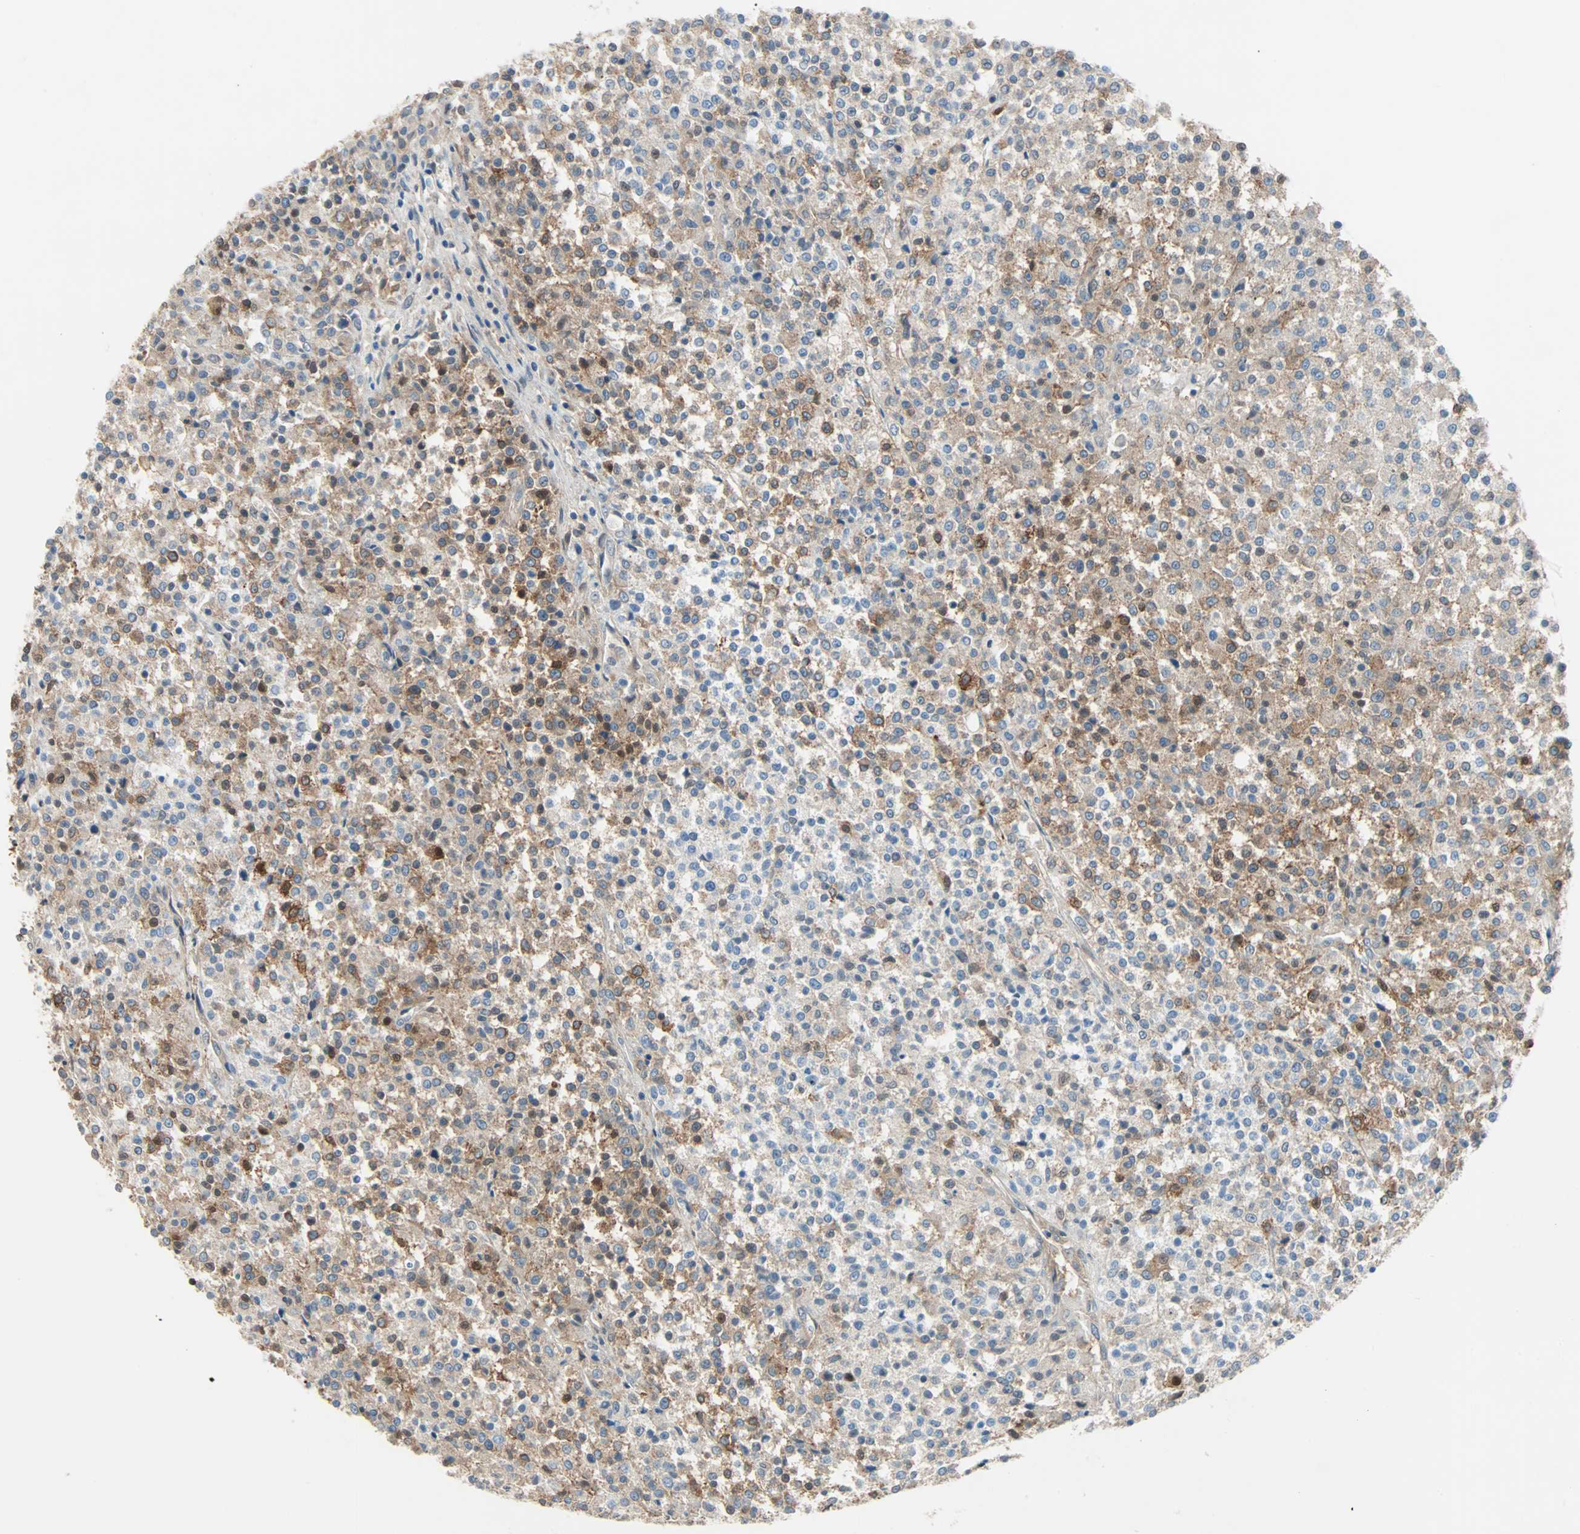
{"staining": {"intensity": "moderate", "quantity": "25%-75%", "location": "cytoplasmic/membranous"}, "tissue": "testis cancer", "cell_type": "Tumor cells", "image_type": "cancer", "snomed": [{"axis": "morphology", "description": "Seminoma, NOS"}, {"axis": "topography", "description": "Testis"}], "caption": "This image exhibits seminoma (testis) stained with IHC to label a protein in brown. The cytoplasmic/membranous of tumor cells show moderate positivity for the protein. Nuclei are counter-stained blue.", "gene": "TNFRSF12A", "patient": {"sex": "male", "age": 59}}